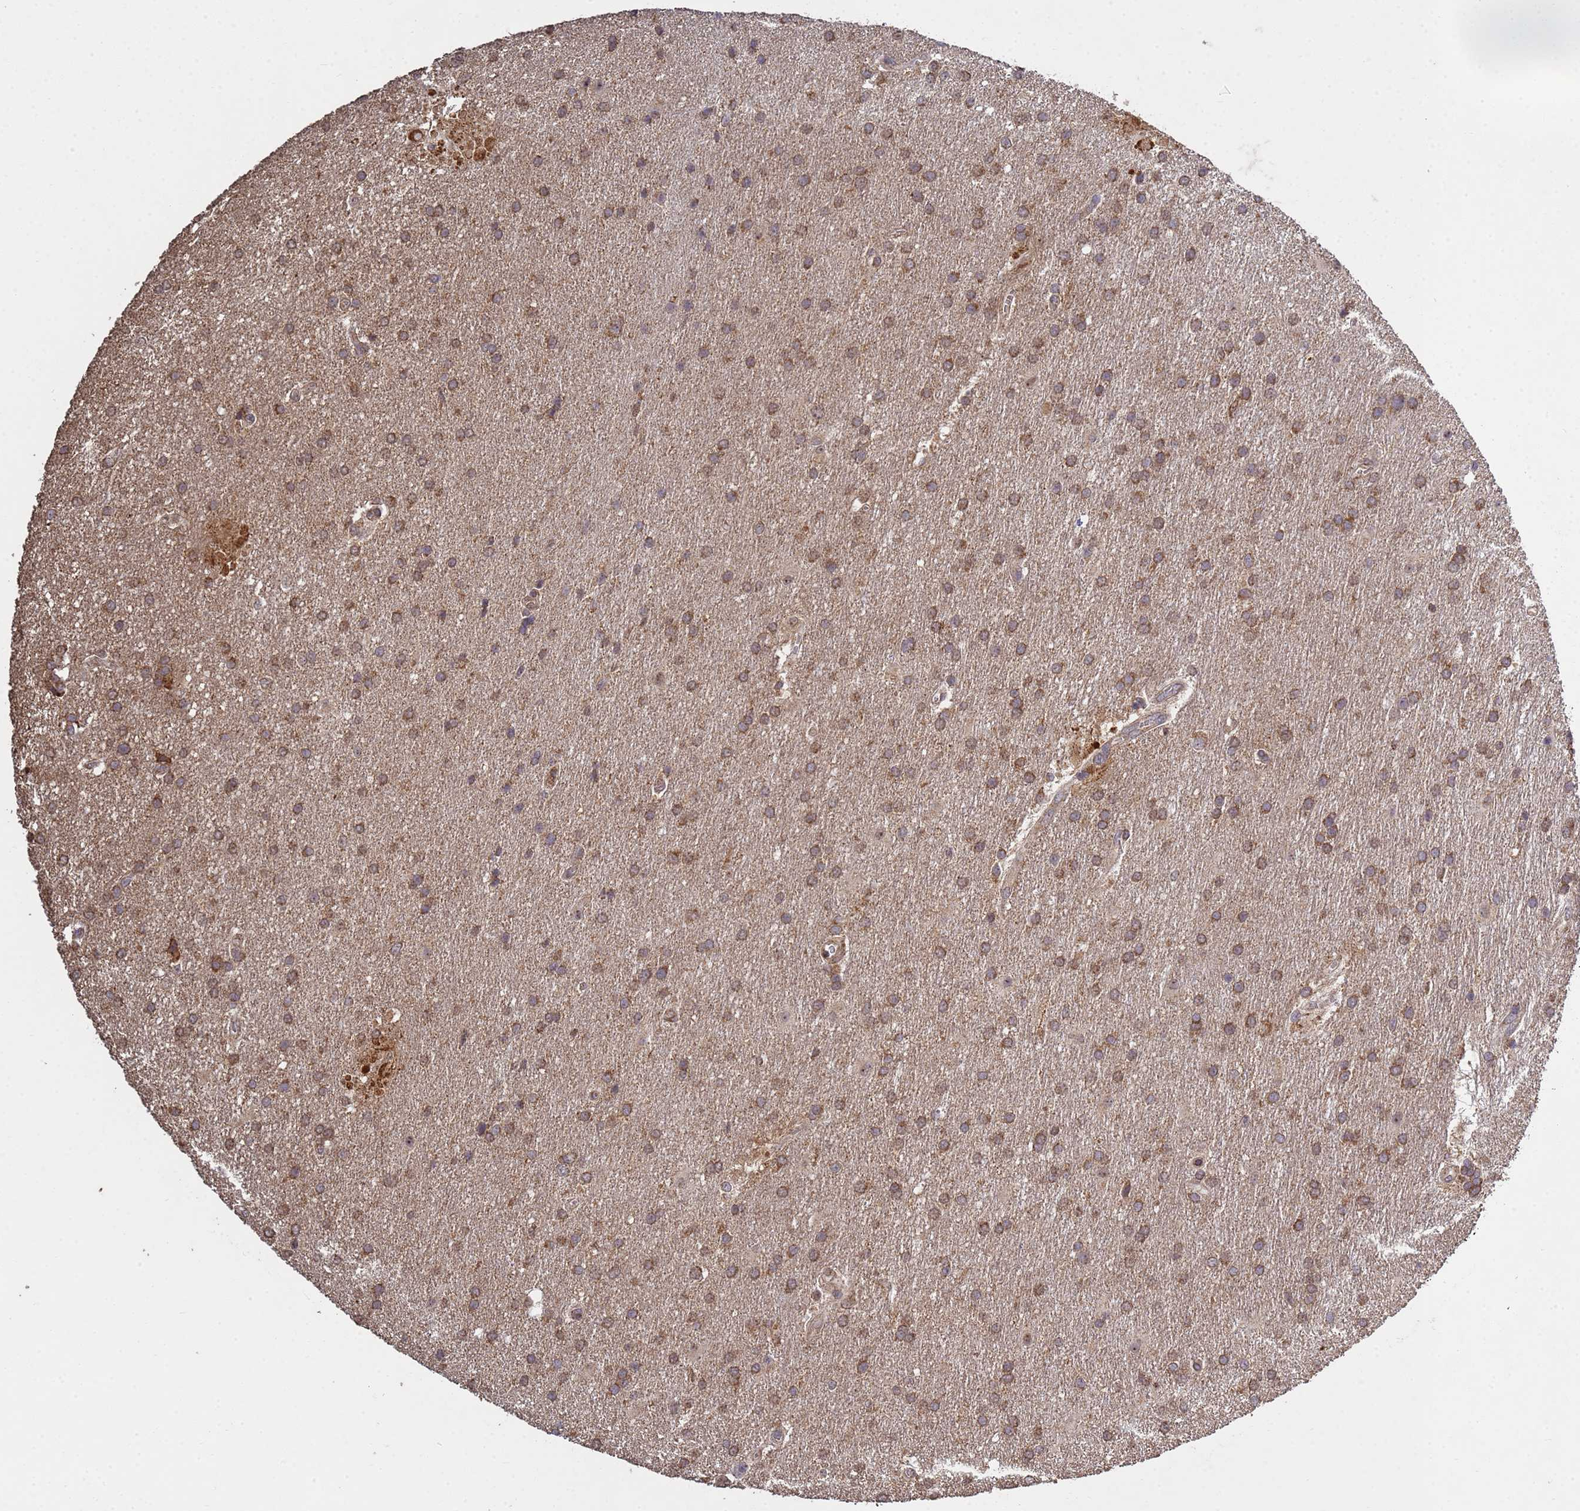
{"staining": {"intensity": "moderate", "quantity": ">75%", "location": "cytoplasmic/membranous"}, "tissue": "glioma", "cell_type": "Tumor cells", "image_type": "cancer", "snomed": [{"axis": "morphology", "description": "Glioma, malignant, Low grade"}, {"axis": "topography", "description": "Brain"}], "caption": "Immunohistochemistry image of neoplastic tissue: glioma stained using immunohistochemistry displays medium levels of moderate protein expression localized specifically in the cytoplasmic/membranous of tumor cells, appearing as a cytoplasmic/membranous brown color.", "gene": "P2RX7", "patient": {"sex": "male", "age": 66}}